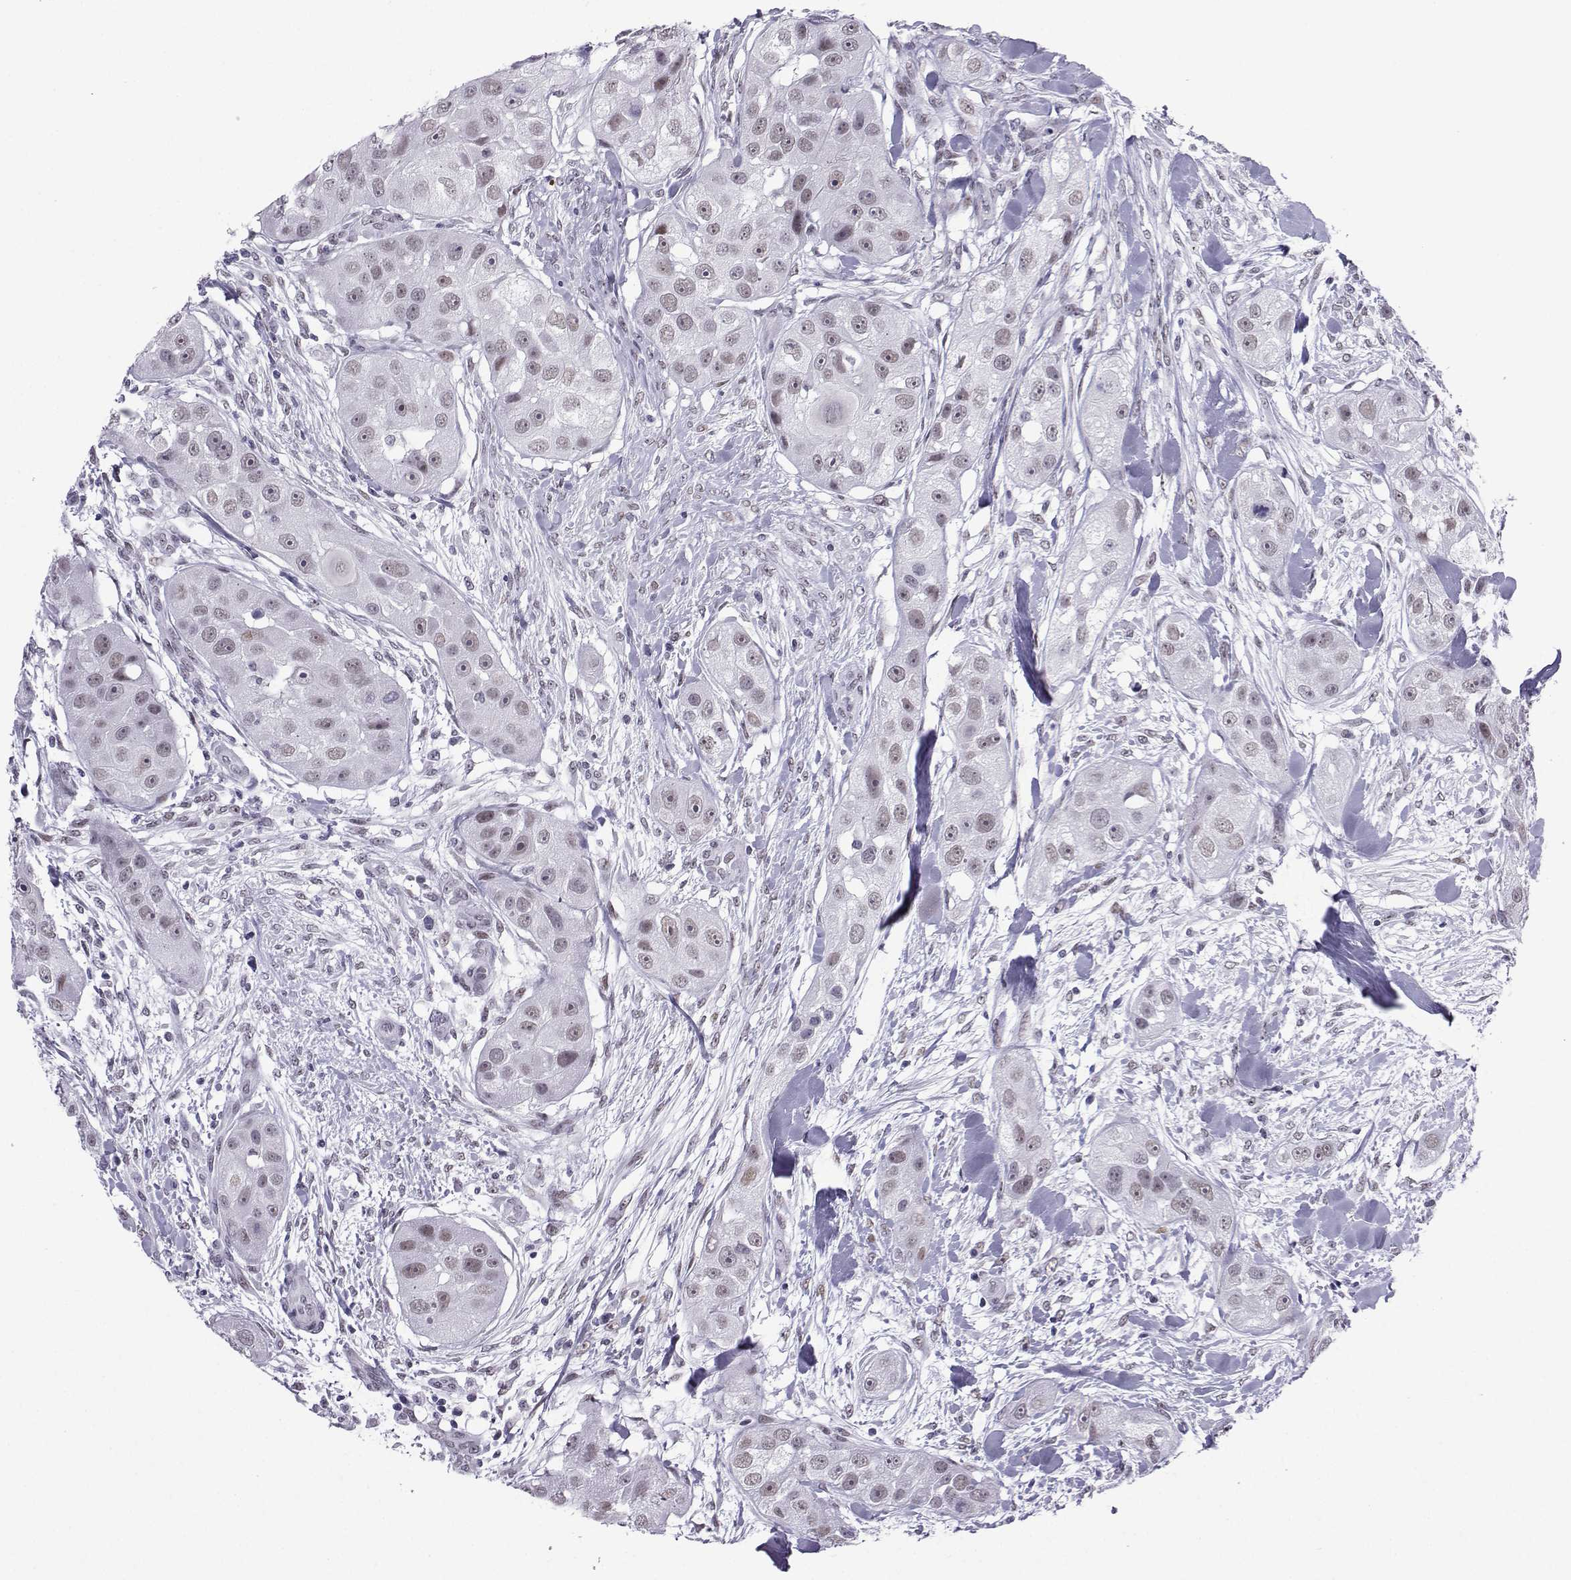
{"staining": {"intensity": "weak", "quantity": "<25%", "location": "nuclear"}, "tissue": "head and neck cancer", "cell_type": "Tumor cells", "image_type": "cancer", "snomed": [{"axis": "morphology", "description": "Squamous cell carcinoma, NOS"}, {"axis": "topography", "description": "Head-Neck"}], "caption": "A high-resolution histopathology image shows immunohistochemistry staining of head and neck squamous cell carcinoma, which reveals no significant staining in tumor cells. (DAB immunohistochemistry, high magnification).", "gene": "LORICRIN", "patient": {"sex": "male", "age": 51}}